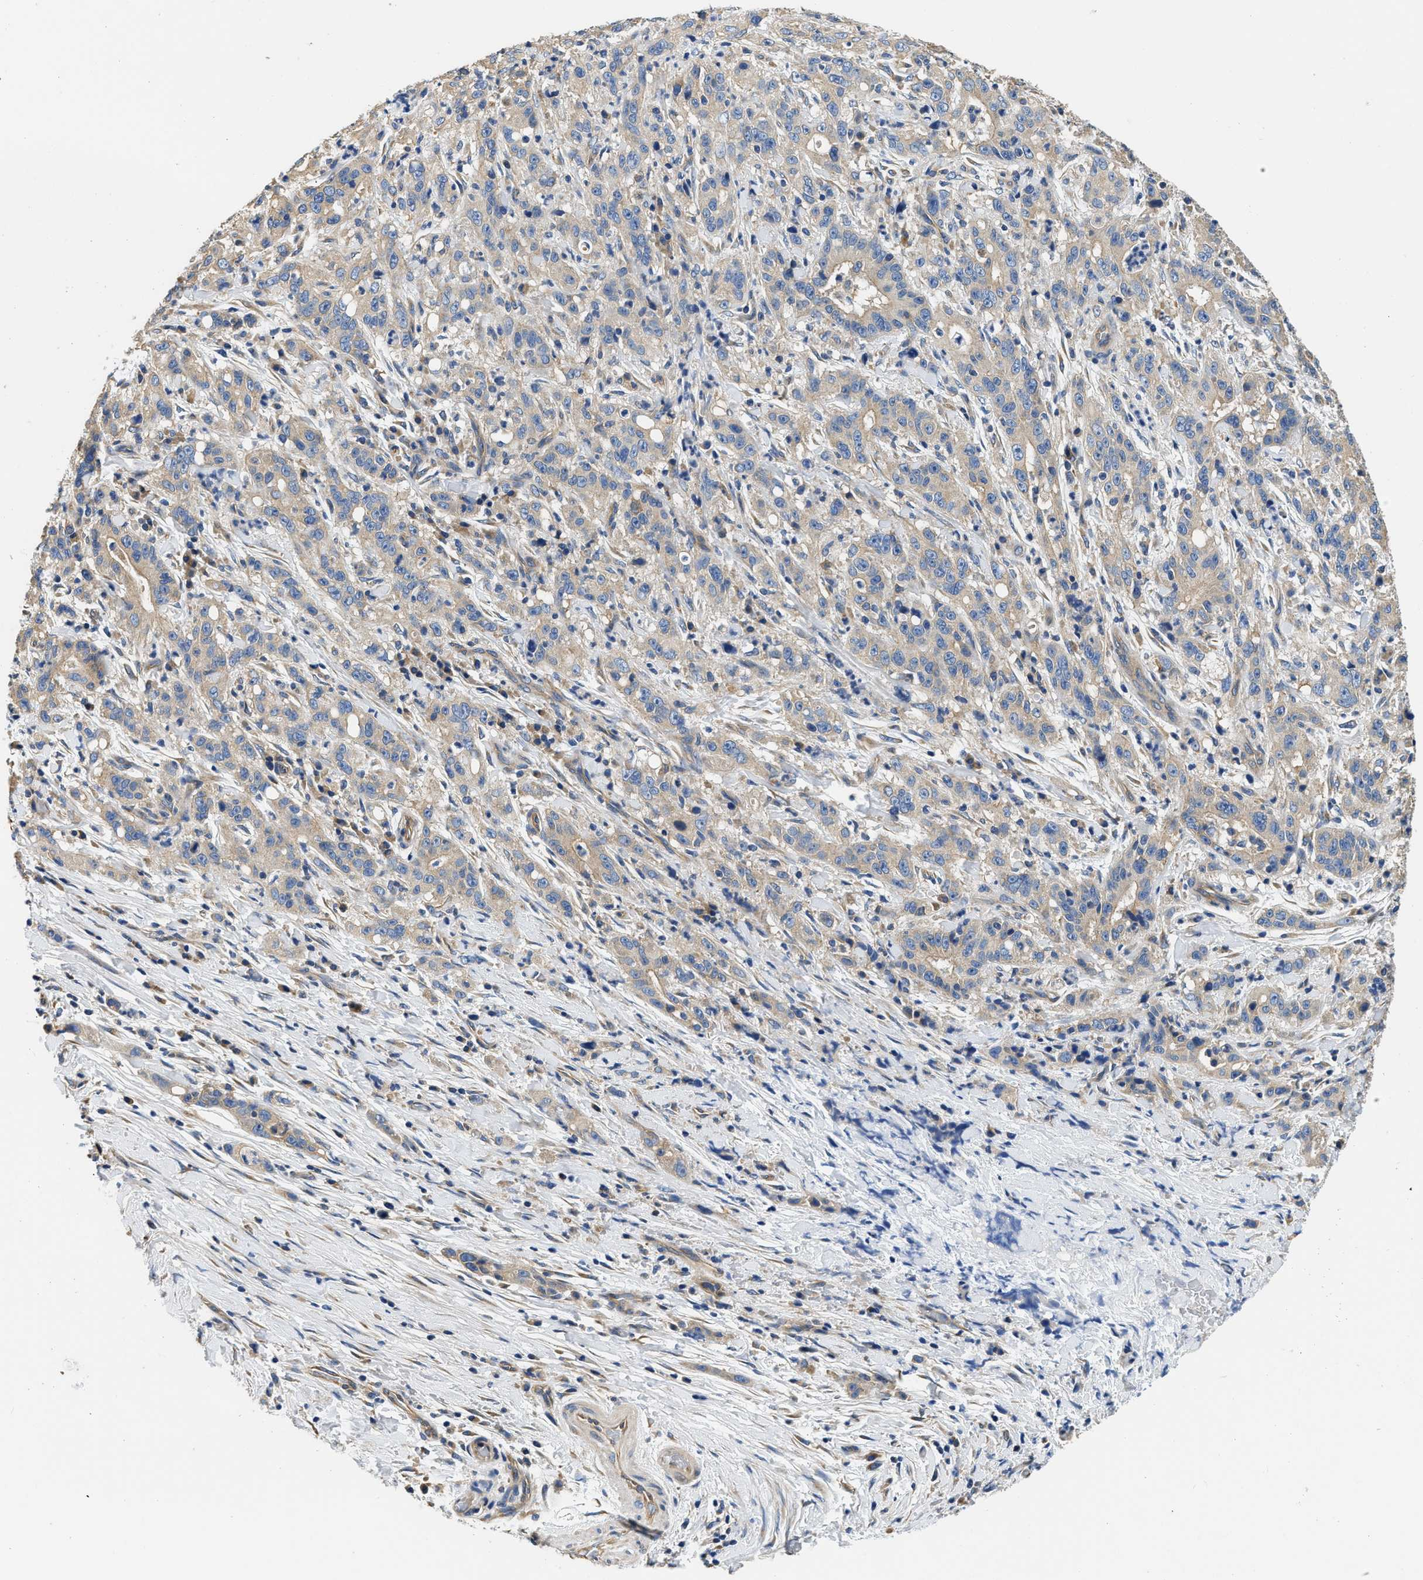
{"staining": {"intensity": "weak", "quantity": ">75%", "location": "cytoplasmic/membranous"}, "tissue": "liver cancer", "cell_type": "Tumor cells", "image_type": "cancer", "snomed": [{"axis": "morphology", "description": "Cholangiocarcinoma"}, {"axis": "topography", "description": "Liver"}], "caption": "A brown stain shows weak cytoplasmic/membranous staining of a protein in human liver cancer (cholangiocarcinoma) tumor cells.", "gene": "CSDE1", "patient": {"sex": "female", "age": 38}}